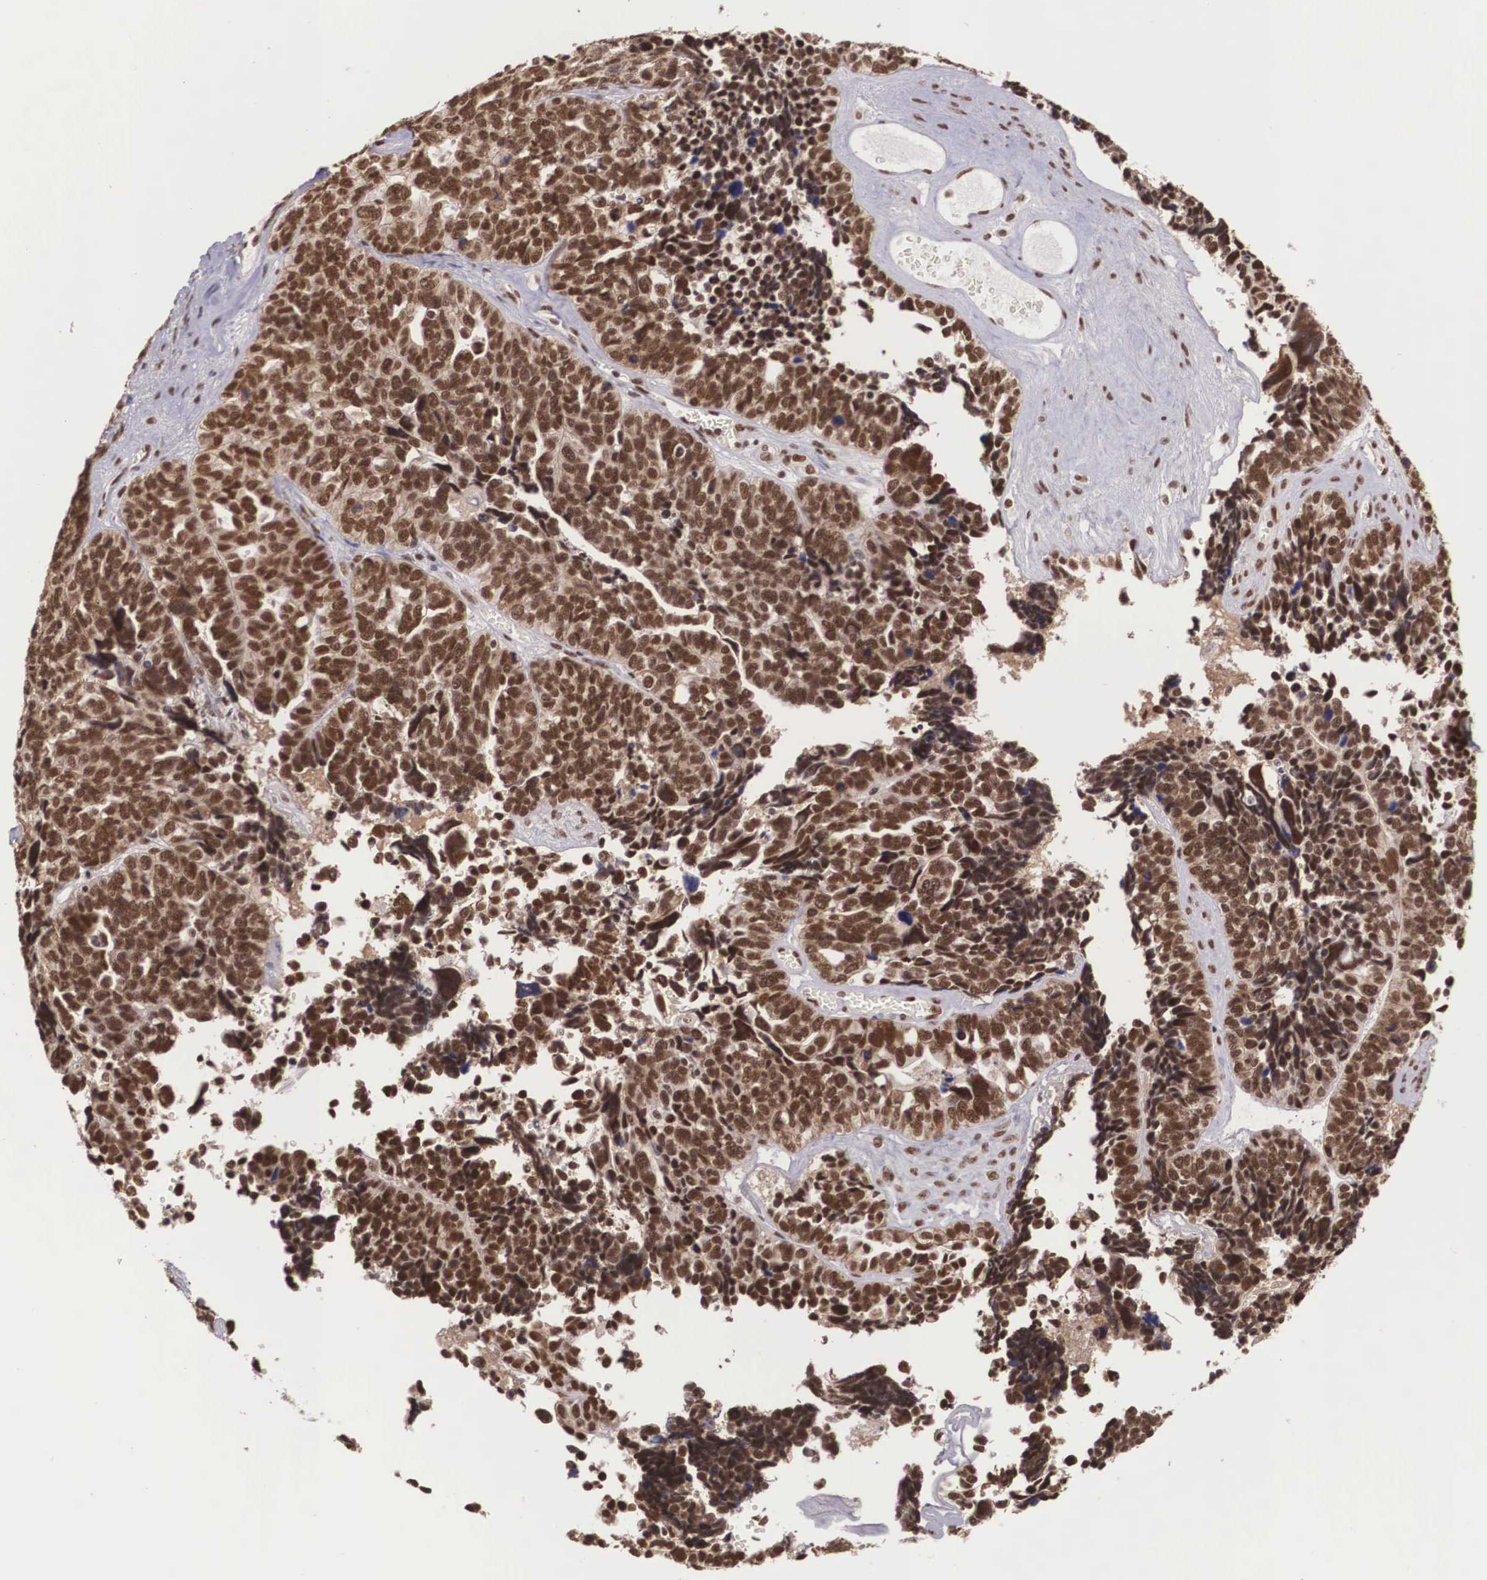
{"staining": {"intensity": "strong", "quantity": ">75%", "location": "nuclear"}, "tissue": "ovarian cancer", "cell_type": "Tumor cells", "image_type": "cancer", "snomed": [{"axis": "morphology", "description": "Cystadenocarcinoma, serous, NOS"}, {"axis": "topography", "description": "Ovary"}], "caption": "Protein staining of ovarian cancer tissue reveals strong nuclear staining in about >75% of tumor cells.", "gene": "POLR2F", "patient": {"sex": "female", "age": 77}}